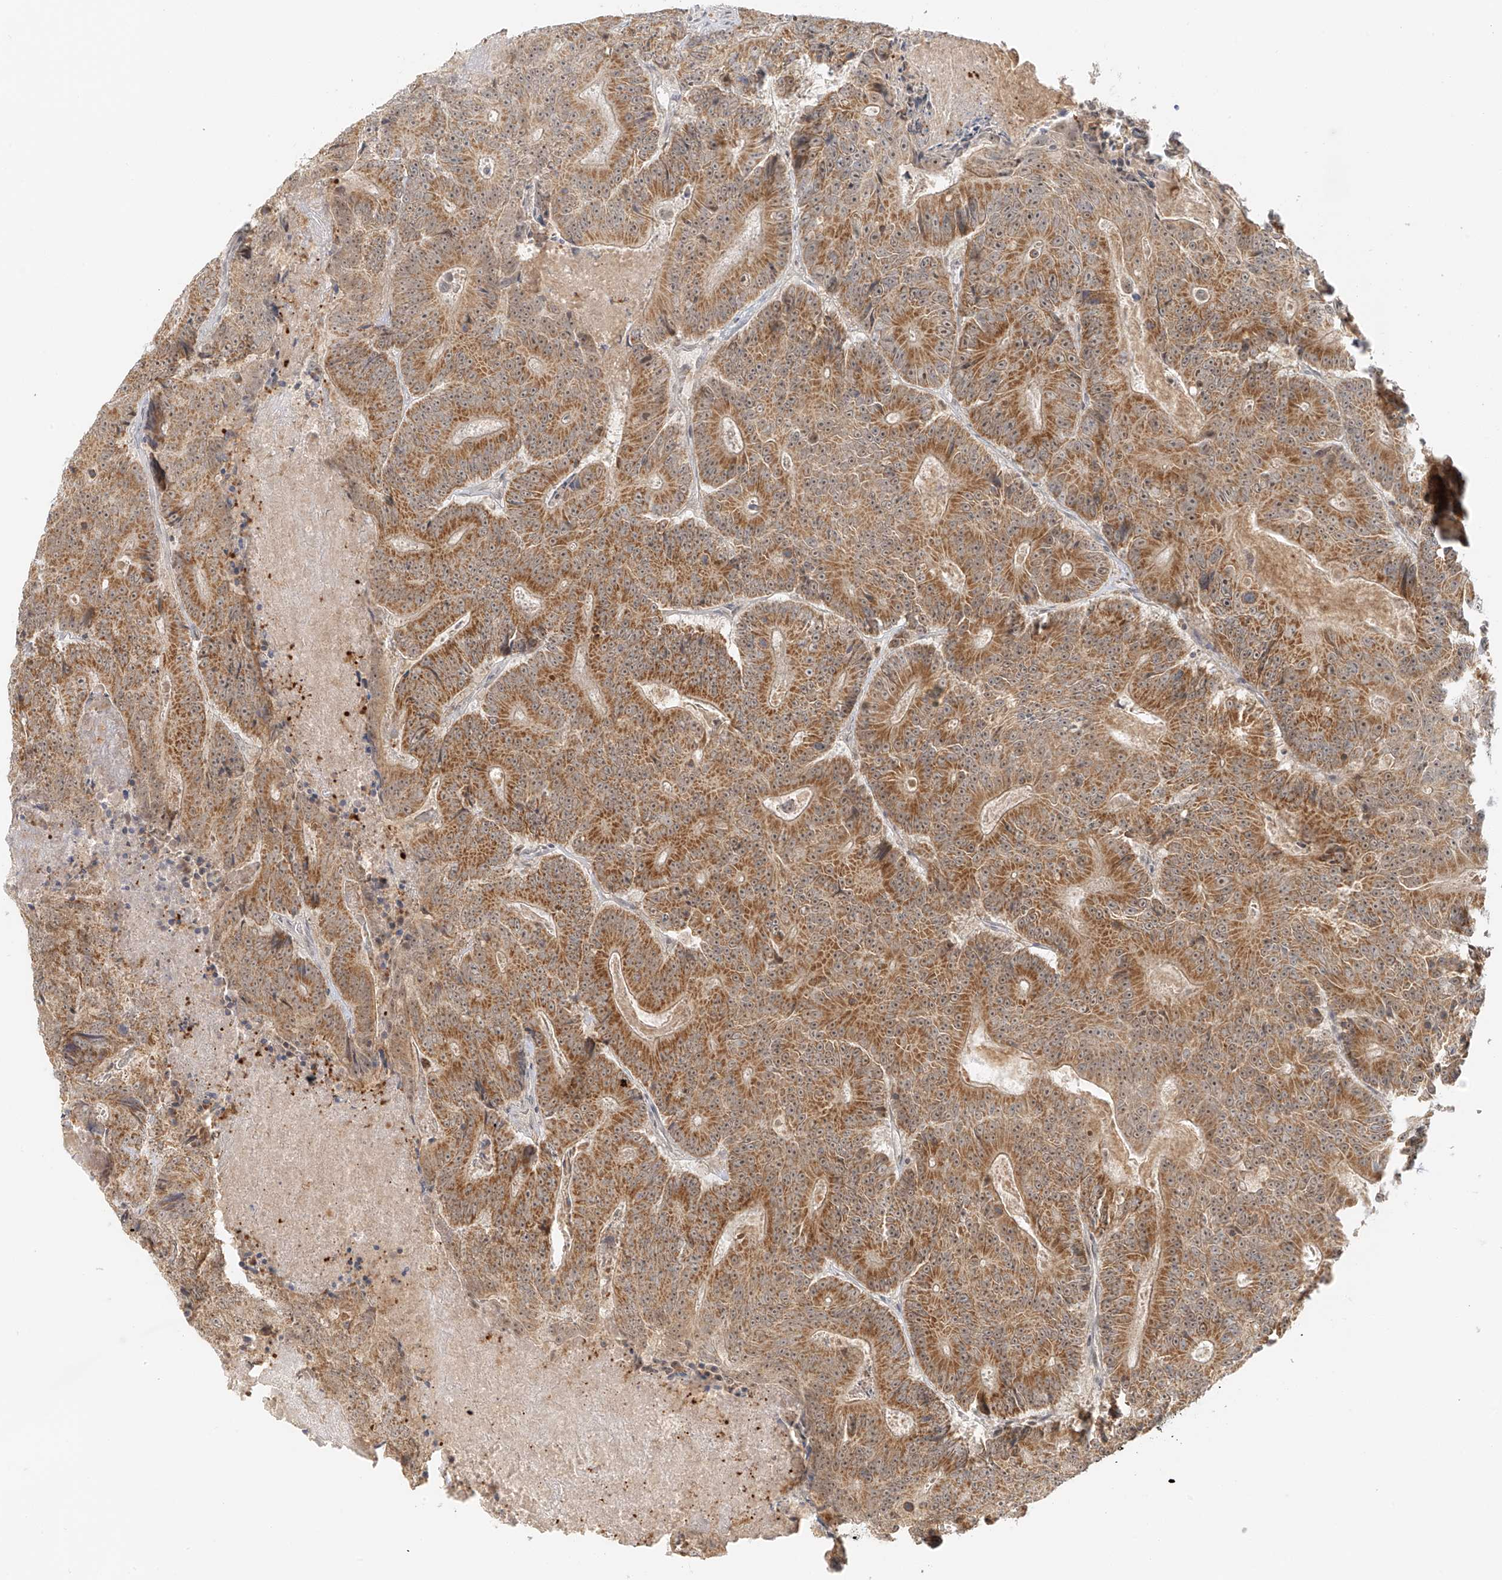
{"staining": {"intensity": "moderate", "quantity": ">75%", "location": "cytoplasmic/membranous"}, "tissue": "colorectal cancer", "cell_type": "Tumor cells", "image_type": "cancer", "snomed": [{"axis": "morphology", "description": "Adenocarcinoma, NOS"}, {"axis": "topography", "description": "Colon"}], "caption": "The immunohistochemical stain highlights moderate cytoplasmic/membranous expression in tumor cells of colorectal cancer (adenocarcinoma) tissue.", "gene": "MIPEP", "patient": {"sex": "male", "age": 83}}